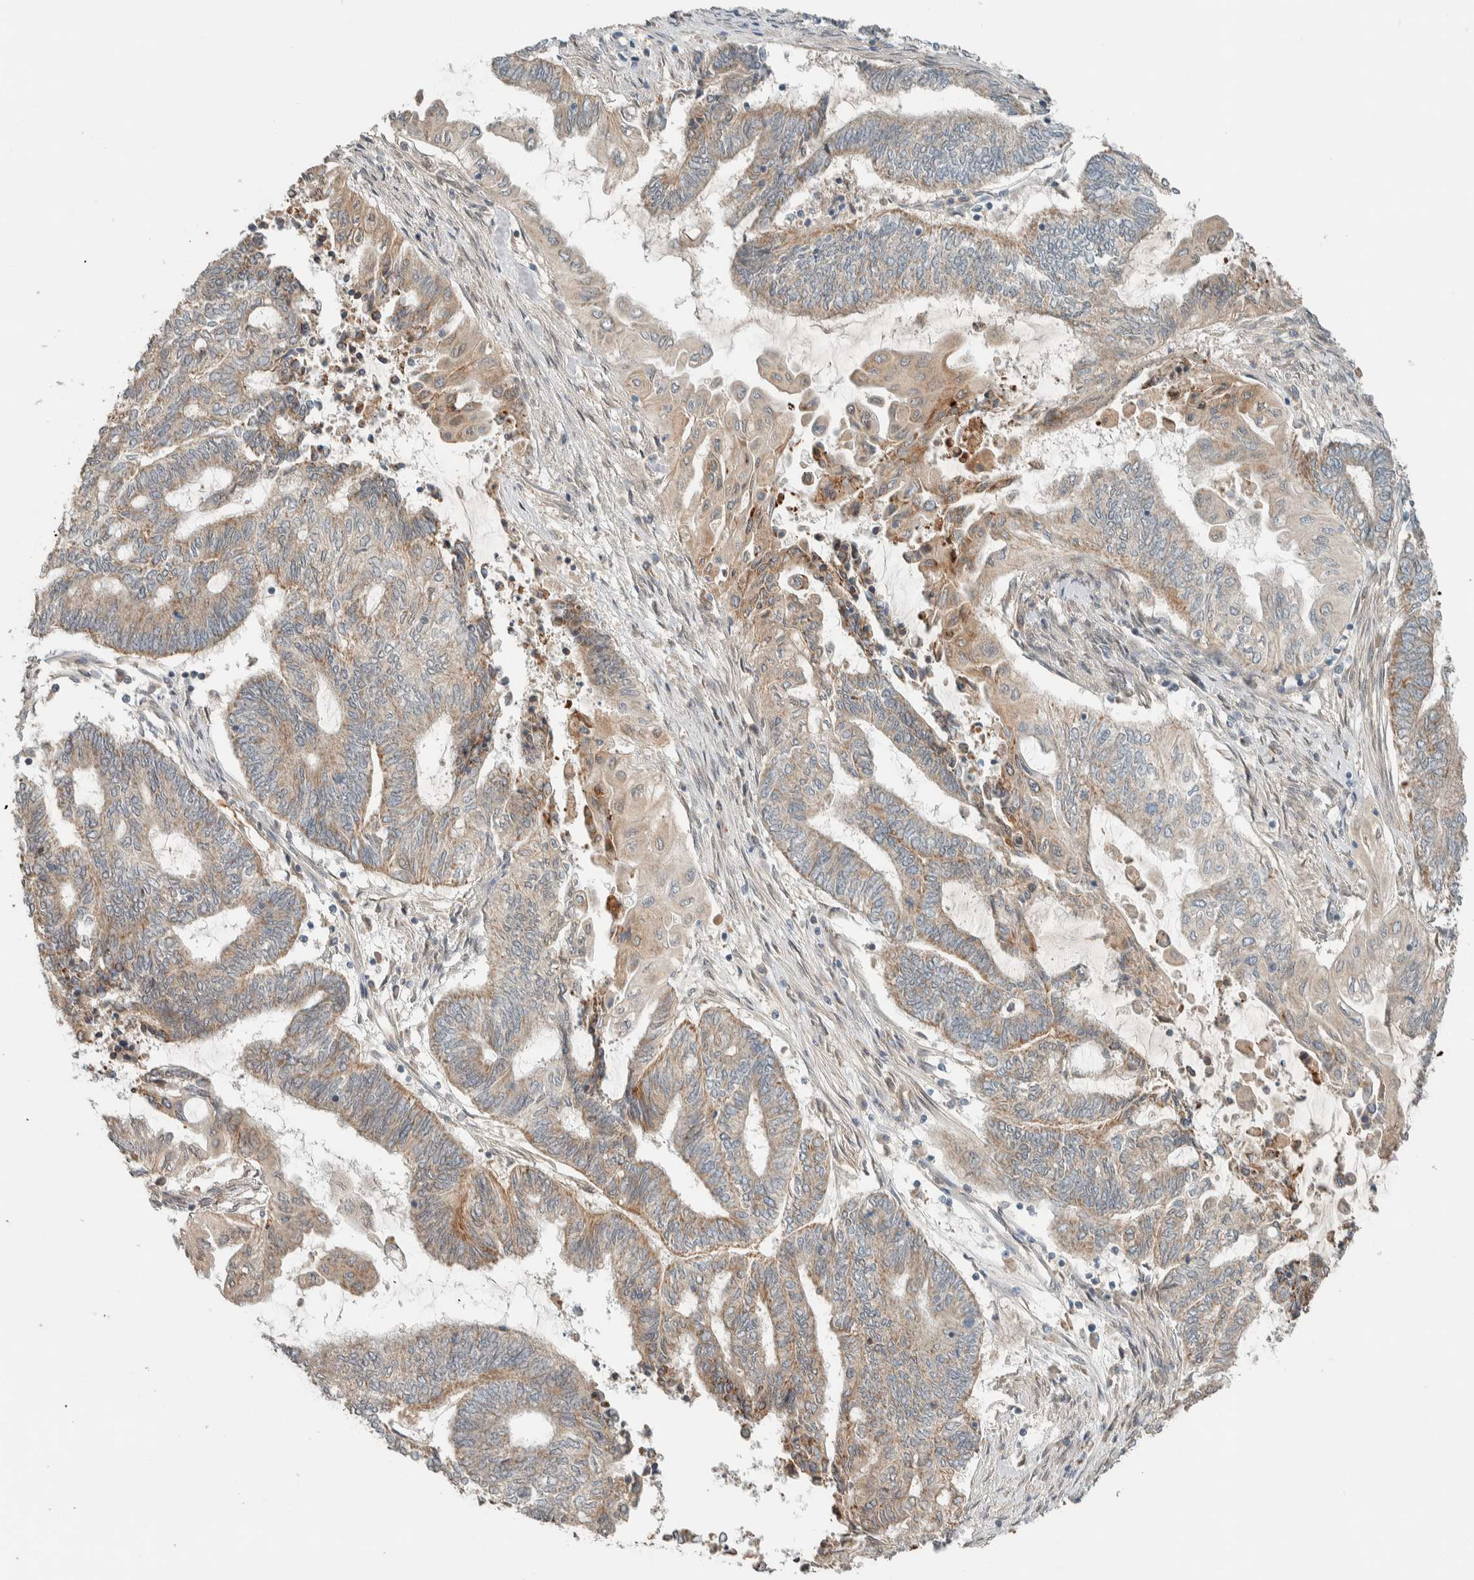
{"staining": {"intensity": "weak", "quantity": ">75%", "location": "cytoplasmic/membranous"}, "tissue": "endometrial cancer", "cell_type": "Tumor cells", "image_type": "cancer", "snomed": [{"axis": "morphology", "description": "Adenocarcinoma, NOS"}, {"axis": "topography", "description": "Uterus"}, {"axis": "topography", "description": "Endometrium"}], "caption": "Immunohistochemical staining of human adenocarcinoma (endometrial) demonstrates low levels of weak cytoplasmic/membranous protein staining in approximately >75% of tumor cells. The staining was performed using DAB, with brown indicating positive protein expression. Nuclei are stained blue with hematoxylin.", "gene": "NBR1", "patient": {"sex": "female", "age": 70}}